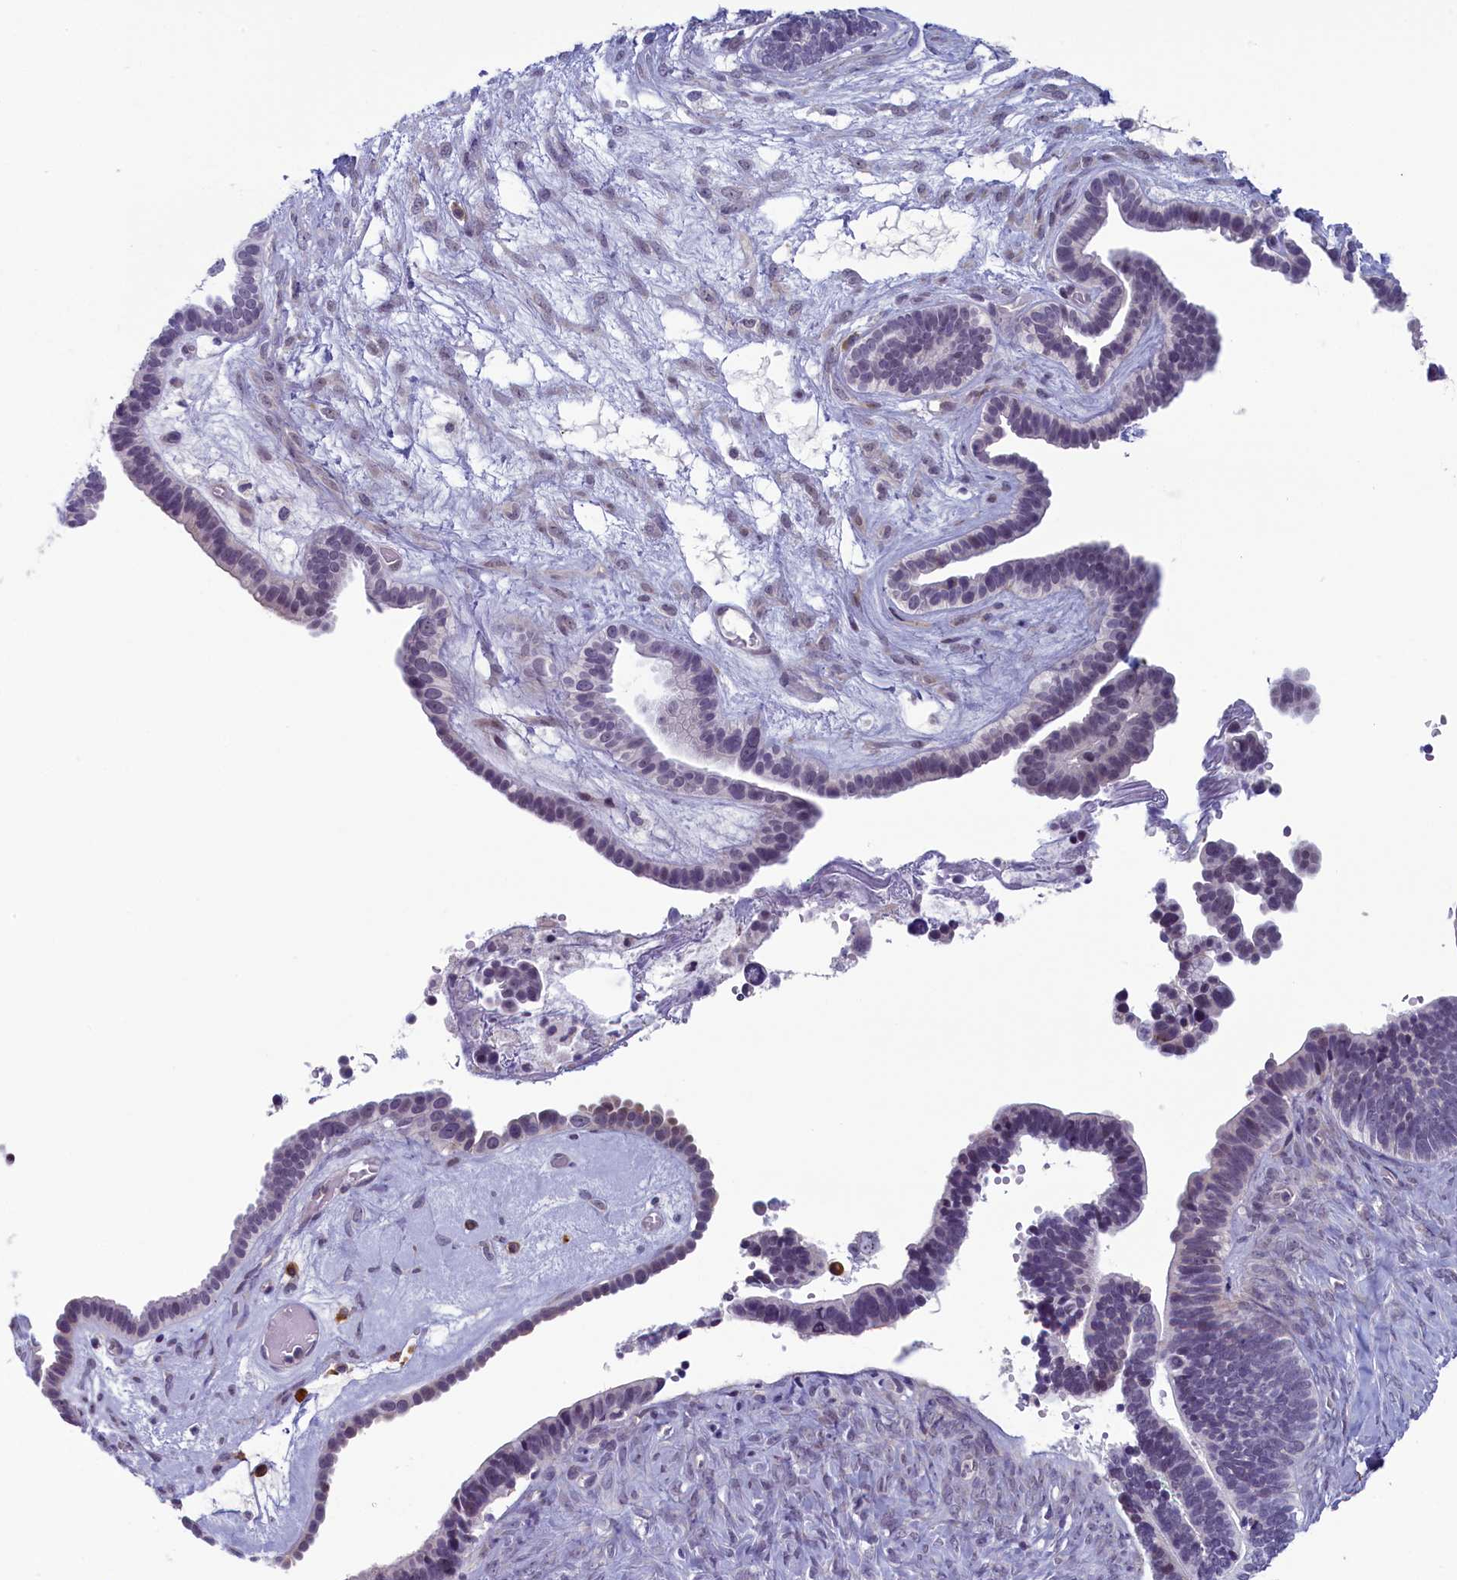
{"staining": {"intensity": "negative", "quantity": "none", "location": "none"}, "tissue": "ovarian cancer", "cell_type": "Tumor cells", "image_type": "cancer", "snomed": [{"axis": "morphology", "description": "Cystadenocarcinoma, serous, NOS"}, {"axis": "topography", "description": "Ovary"}], "caption": "A histopathology image of human ovarian serous cystadenocarcinoma is negative for staining in tumor cells. (Brightfield microscopy of DAB (3,3'-diaminobenzidine) immunohistochemistry (IHC) at high magnification).", "gene": "CNEP1R1", "patient": {"sex": "female", "age": 56}}